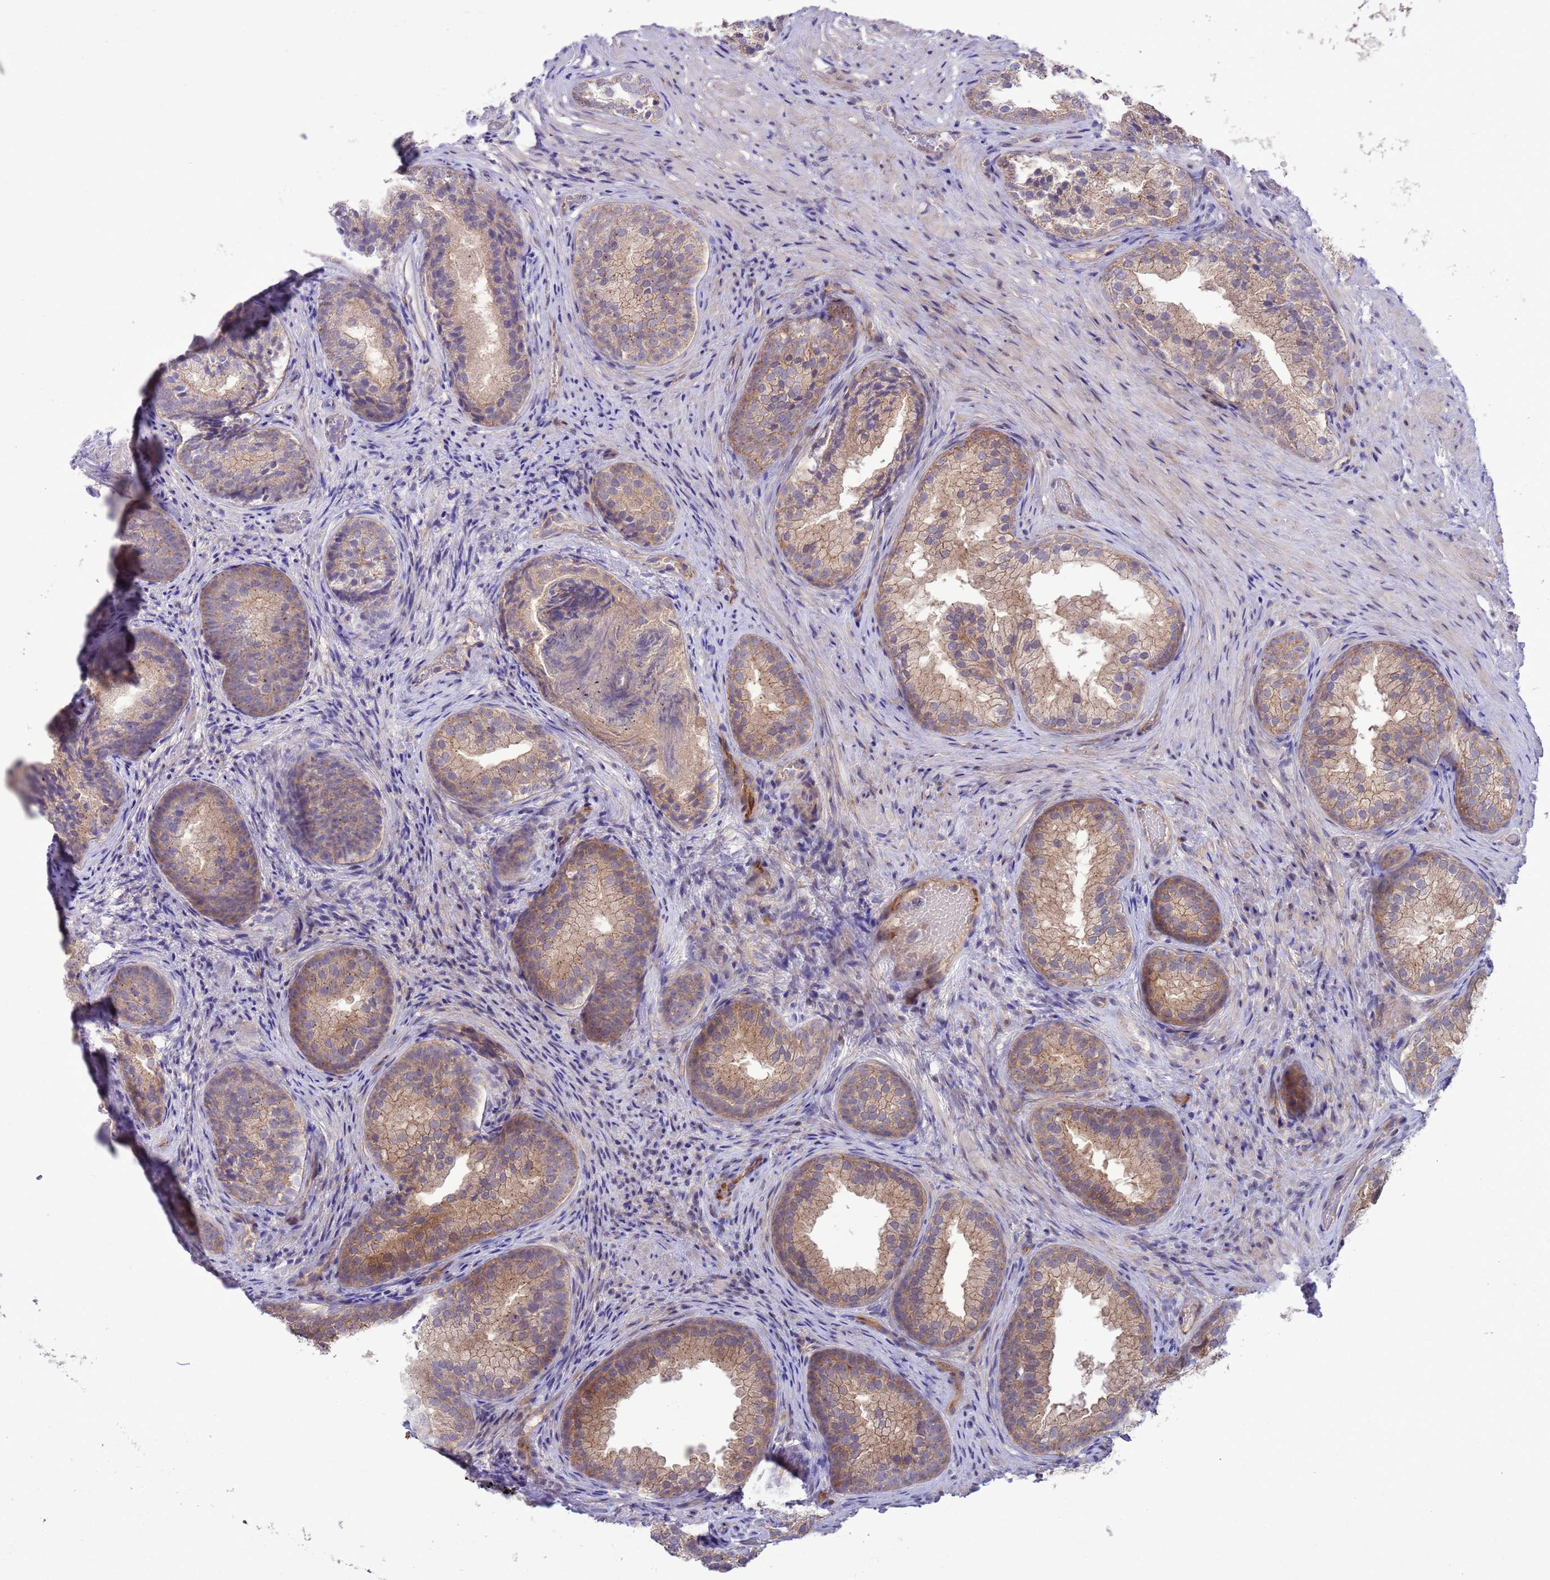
{"staining": {"intensity": "weak", "quantity": ">75%", "location": "cytoplasmic/membranous"}, "tissue": "prostate", "cell_type": "Glandular cells", "image_type": "normal", "snomed": [{"axis": "morphology", "description": "Normal tissue, NOS"}, {"axis": "topography", "description": "Prostate"}], "caption": "Protein expression analysis of normal prostate demonstrates weak cytoplasmic/membranous staining in approximately >75% of glandular cells.", "gene": "GJA10", "patient": {"sex": "male", "age": 76}}